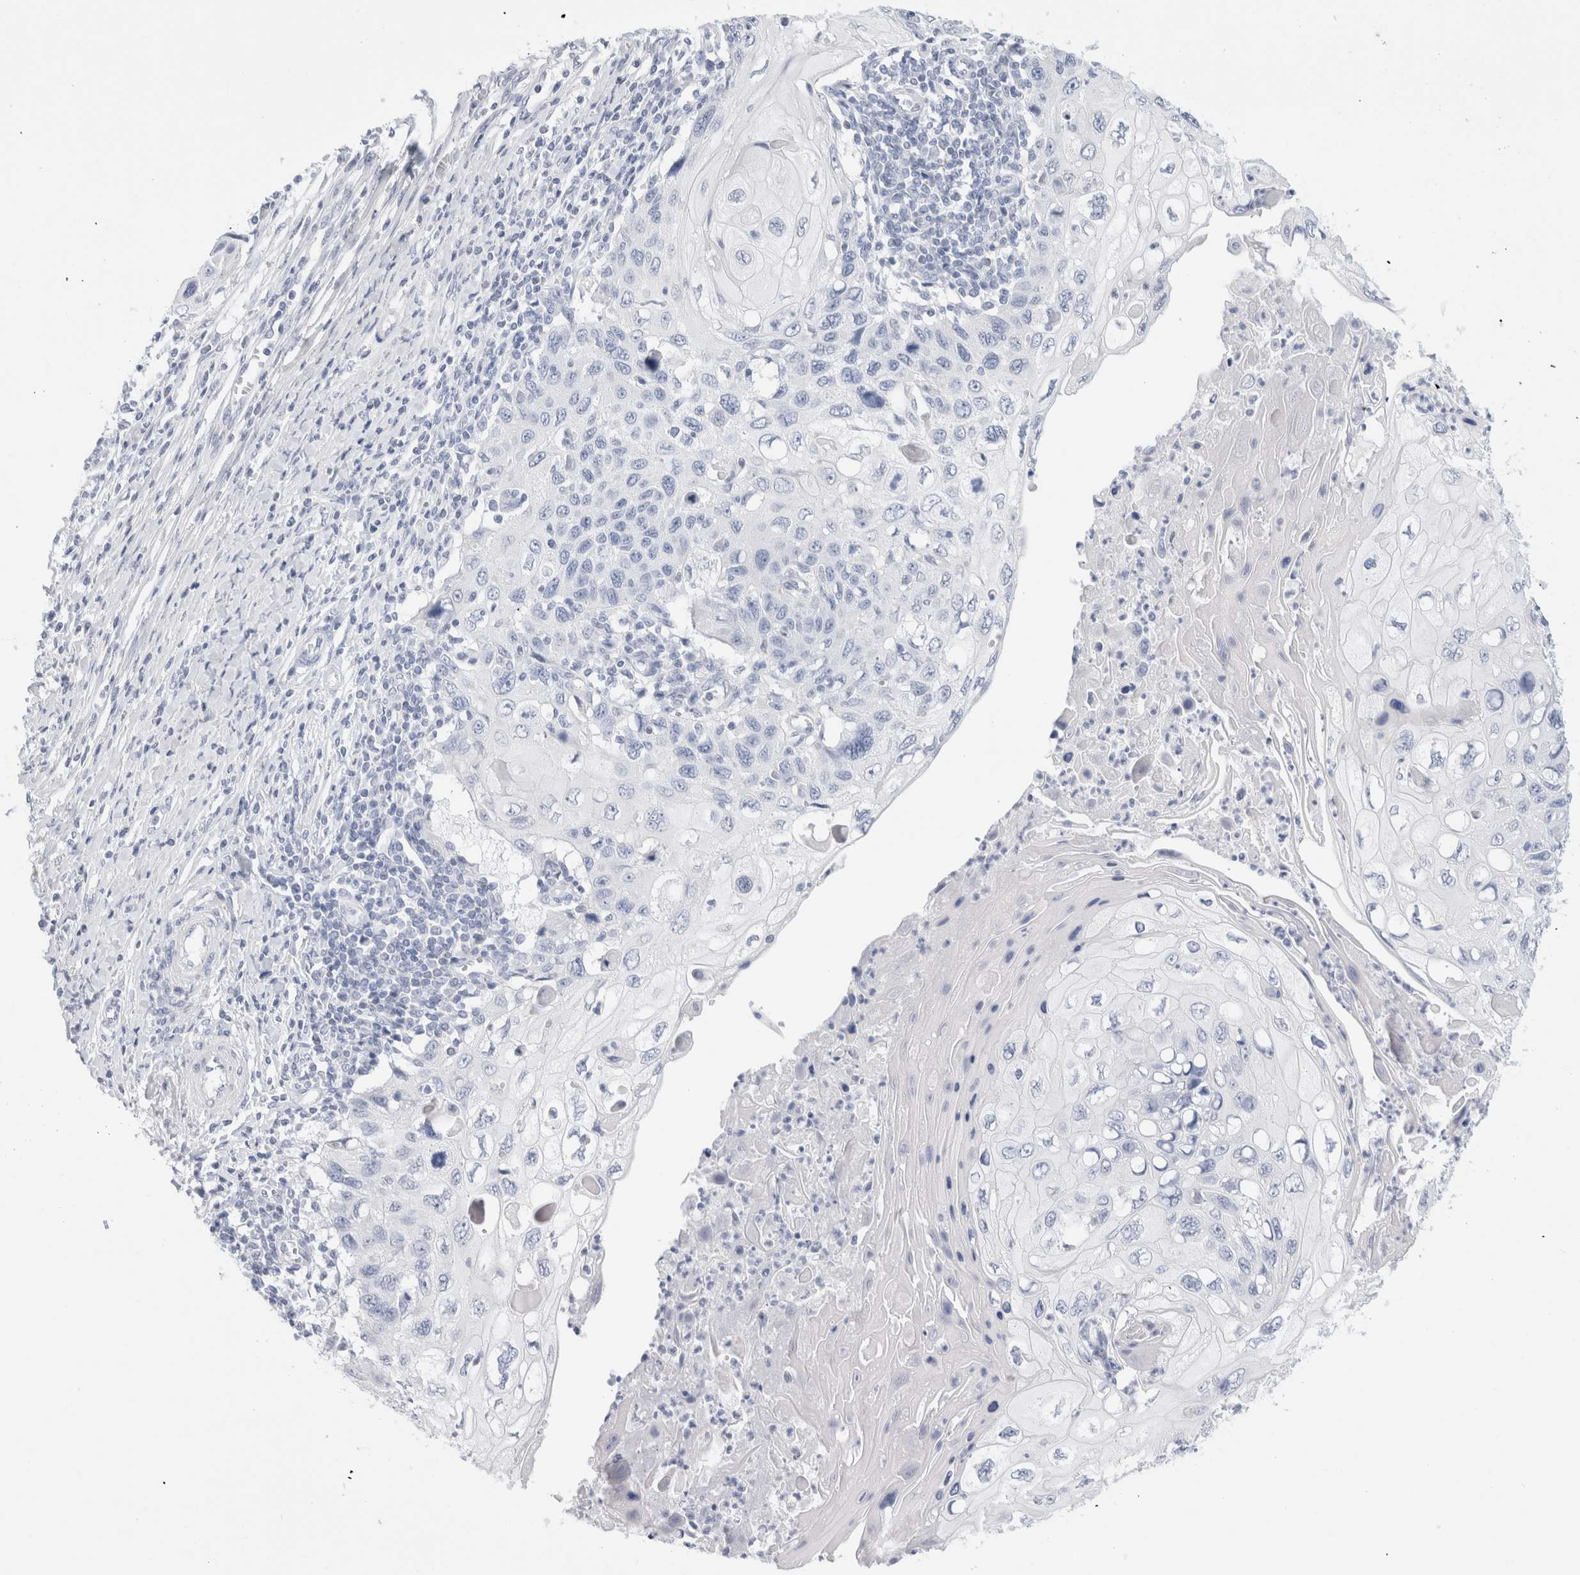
{"staining": {"intensity": "negative", "quantity": "none", "location": "none"}, "tissue": "cervical cancer", "cell_type": "Tumor cells", "image_type": "cancer", "snomed": [{"axis": "morphology", "description": "Squamous cell carcinoma, NOS"}, {"axis": "topography", "description": "Cervix"}], "caption": "Protein analysis of cervical cancer reveals no significant positivity in tumor cells.", "gene": "ECHDC2", "patient": {"sex": "female", "age": 70}}